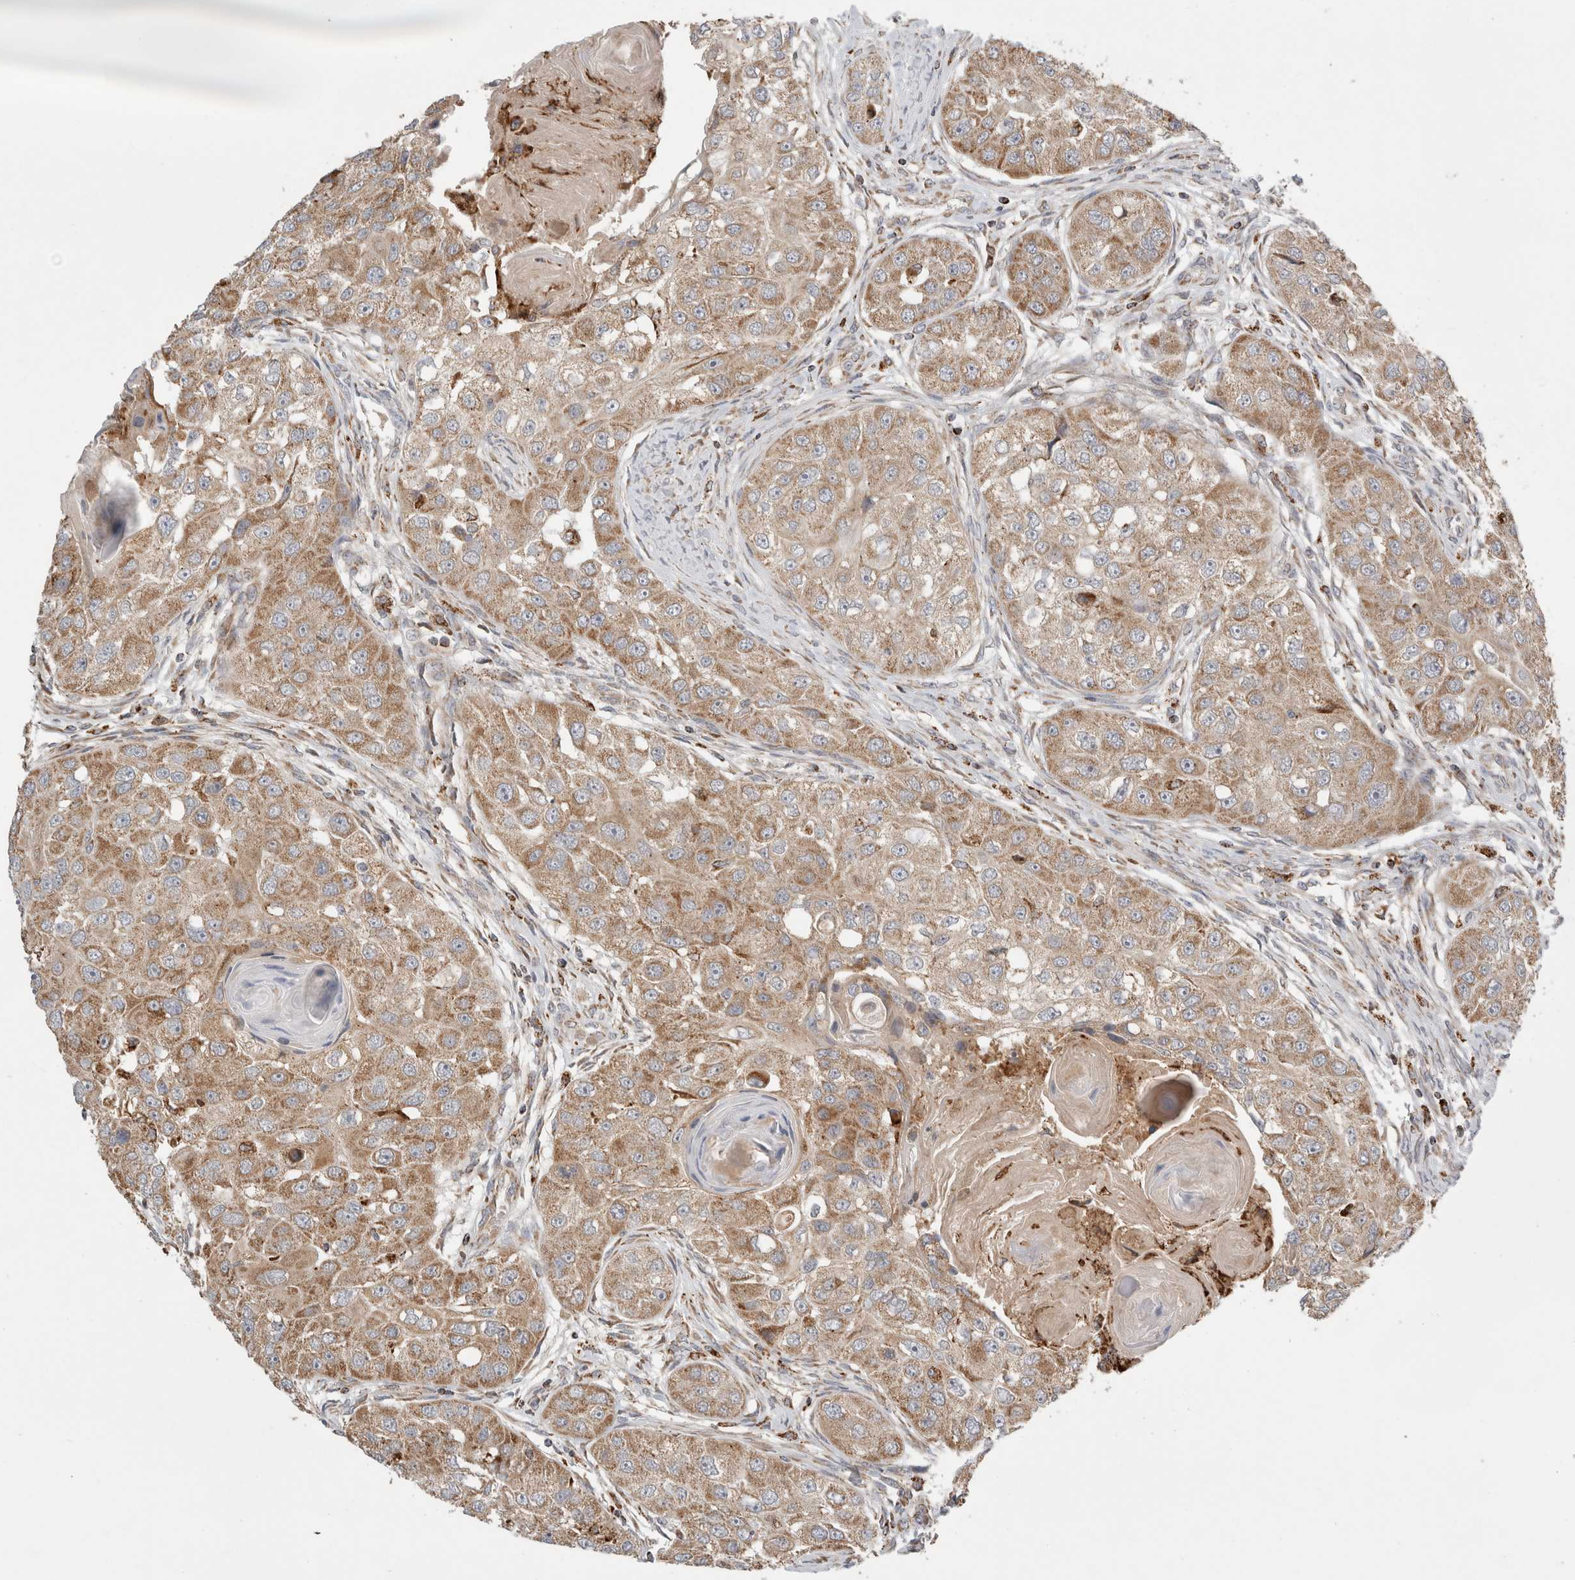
{"staining": {"intensity": "weak", "quantity": ">75%", "location": "cytoplasmic/membranous"}, "tissue": "head and neck cancer", "cell_type": "Tumor cells", "image_type": "cancer", "snomed": [{"axis": "morphology", "description": "Normal tissue, NOS"}, {"axis": "morphology", "description": "Squamous cell carcinoma, NOS"}, {"axis": "topography", "description": "Skeletal muscle"}, {"axis": "topography", "description": "Head-Neck"}], "caption": "Protein analysis of head and neck cancer tissue shows weak cytoplasmic/membranous positivity in approximately >75% of tumor cells. The protein of interest is shown in brown color, while the nuclei are stained blue.", "gene": "HROB", "patient": {"sex": "male", "age": 51}}